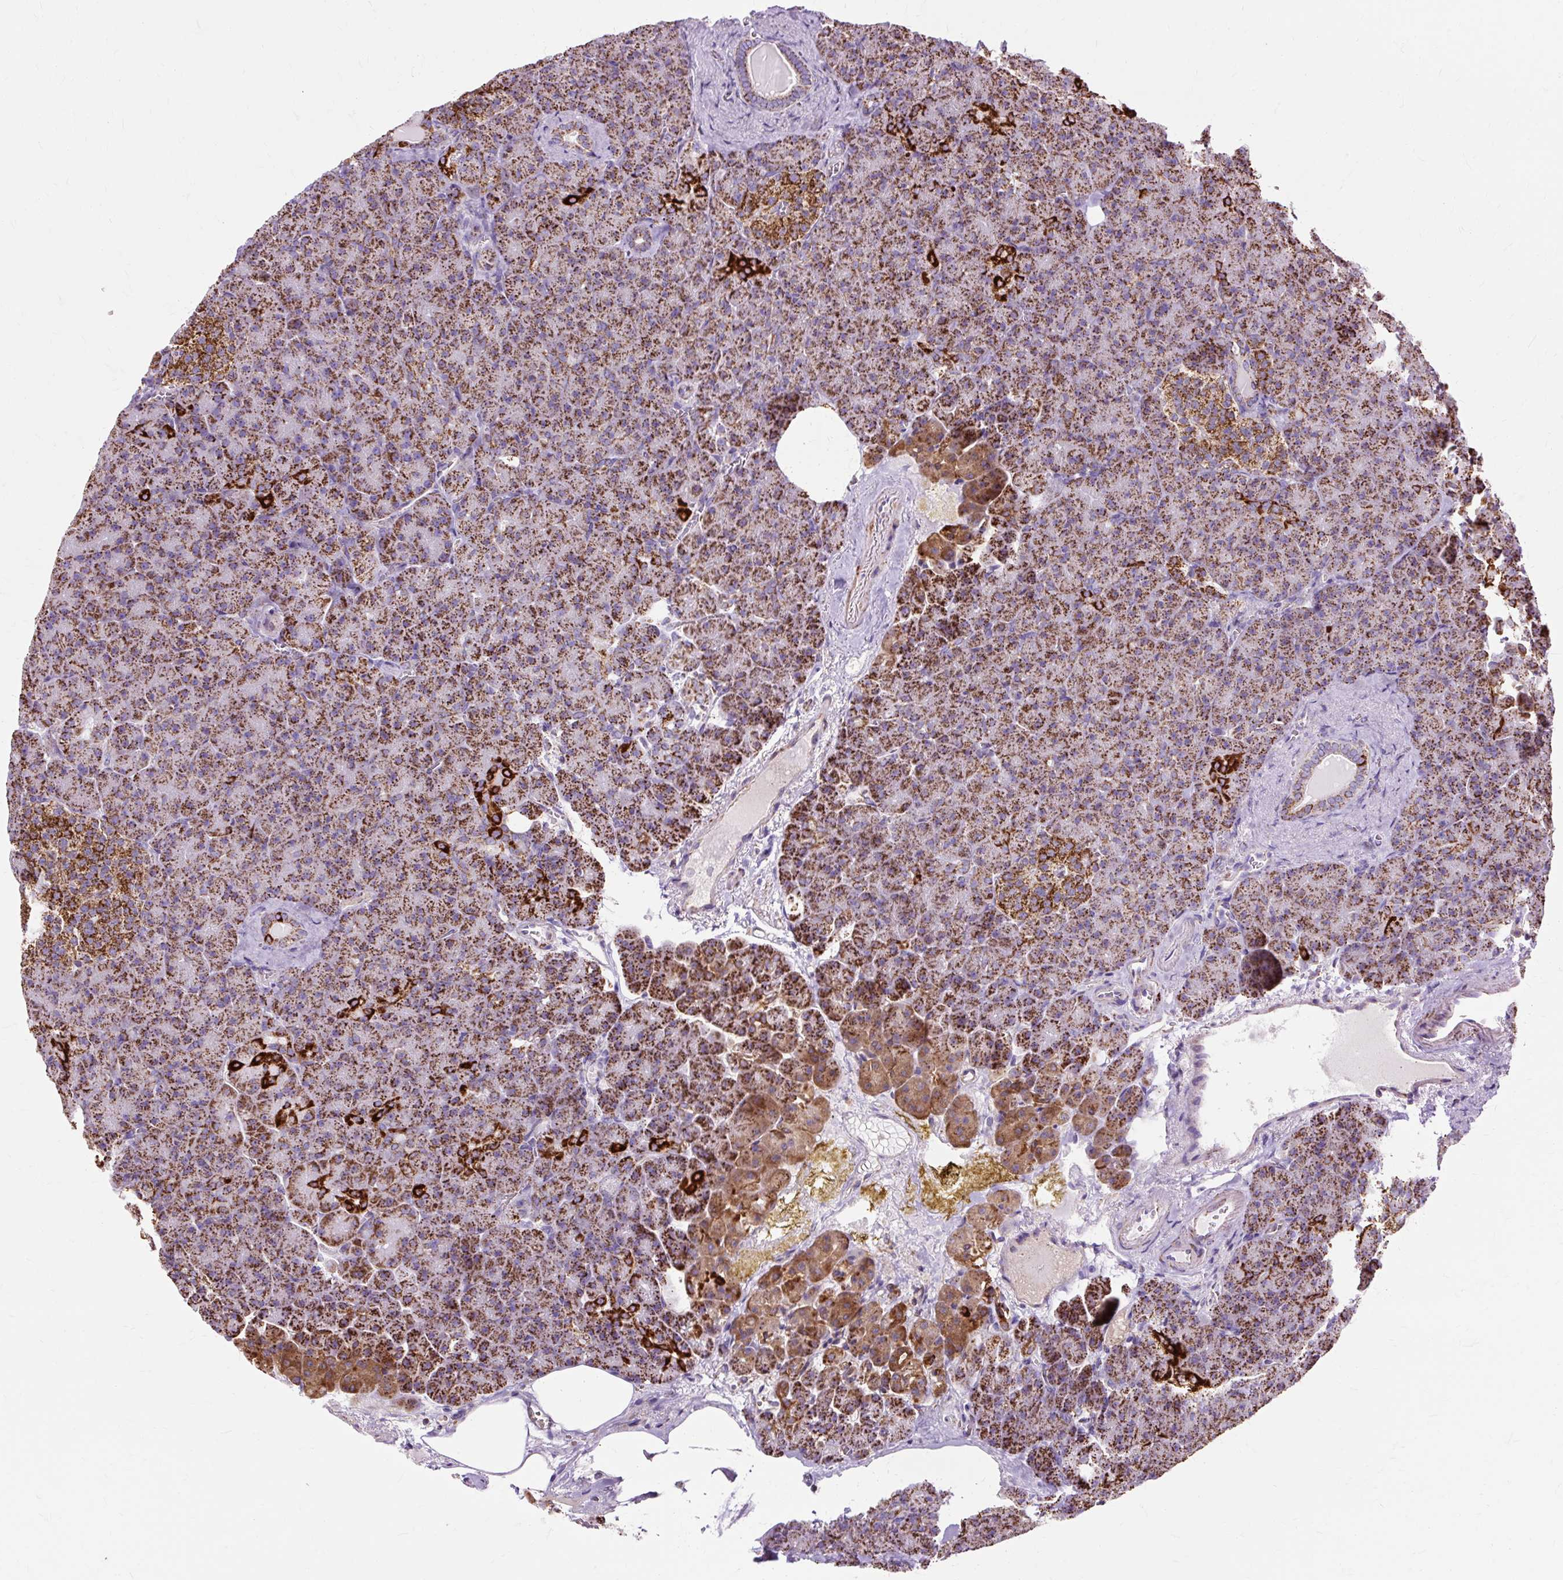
{"staining": {"intensity": "strong", "quantity": ">75%", "location": "cytoplasmic/membranous"}, "tissue": "pancreas", "cell_type": "Exocrine glandular cells", "image_type": "normal", "snomed": [{"axis": "morphology", "description": "Normal tissue, NOS"}, {"axis": "topography", "description": "Pancreas"}], "caption": "IHC of unremarkable human pancreas displays high levels of strong cytoplasmic/membranous staining in approximately >75% of exocrine glandular cells.", "gene": "DLAT", "patient": {"sex": "female", "age": 74}}